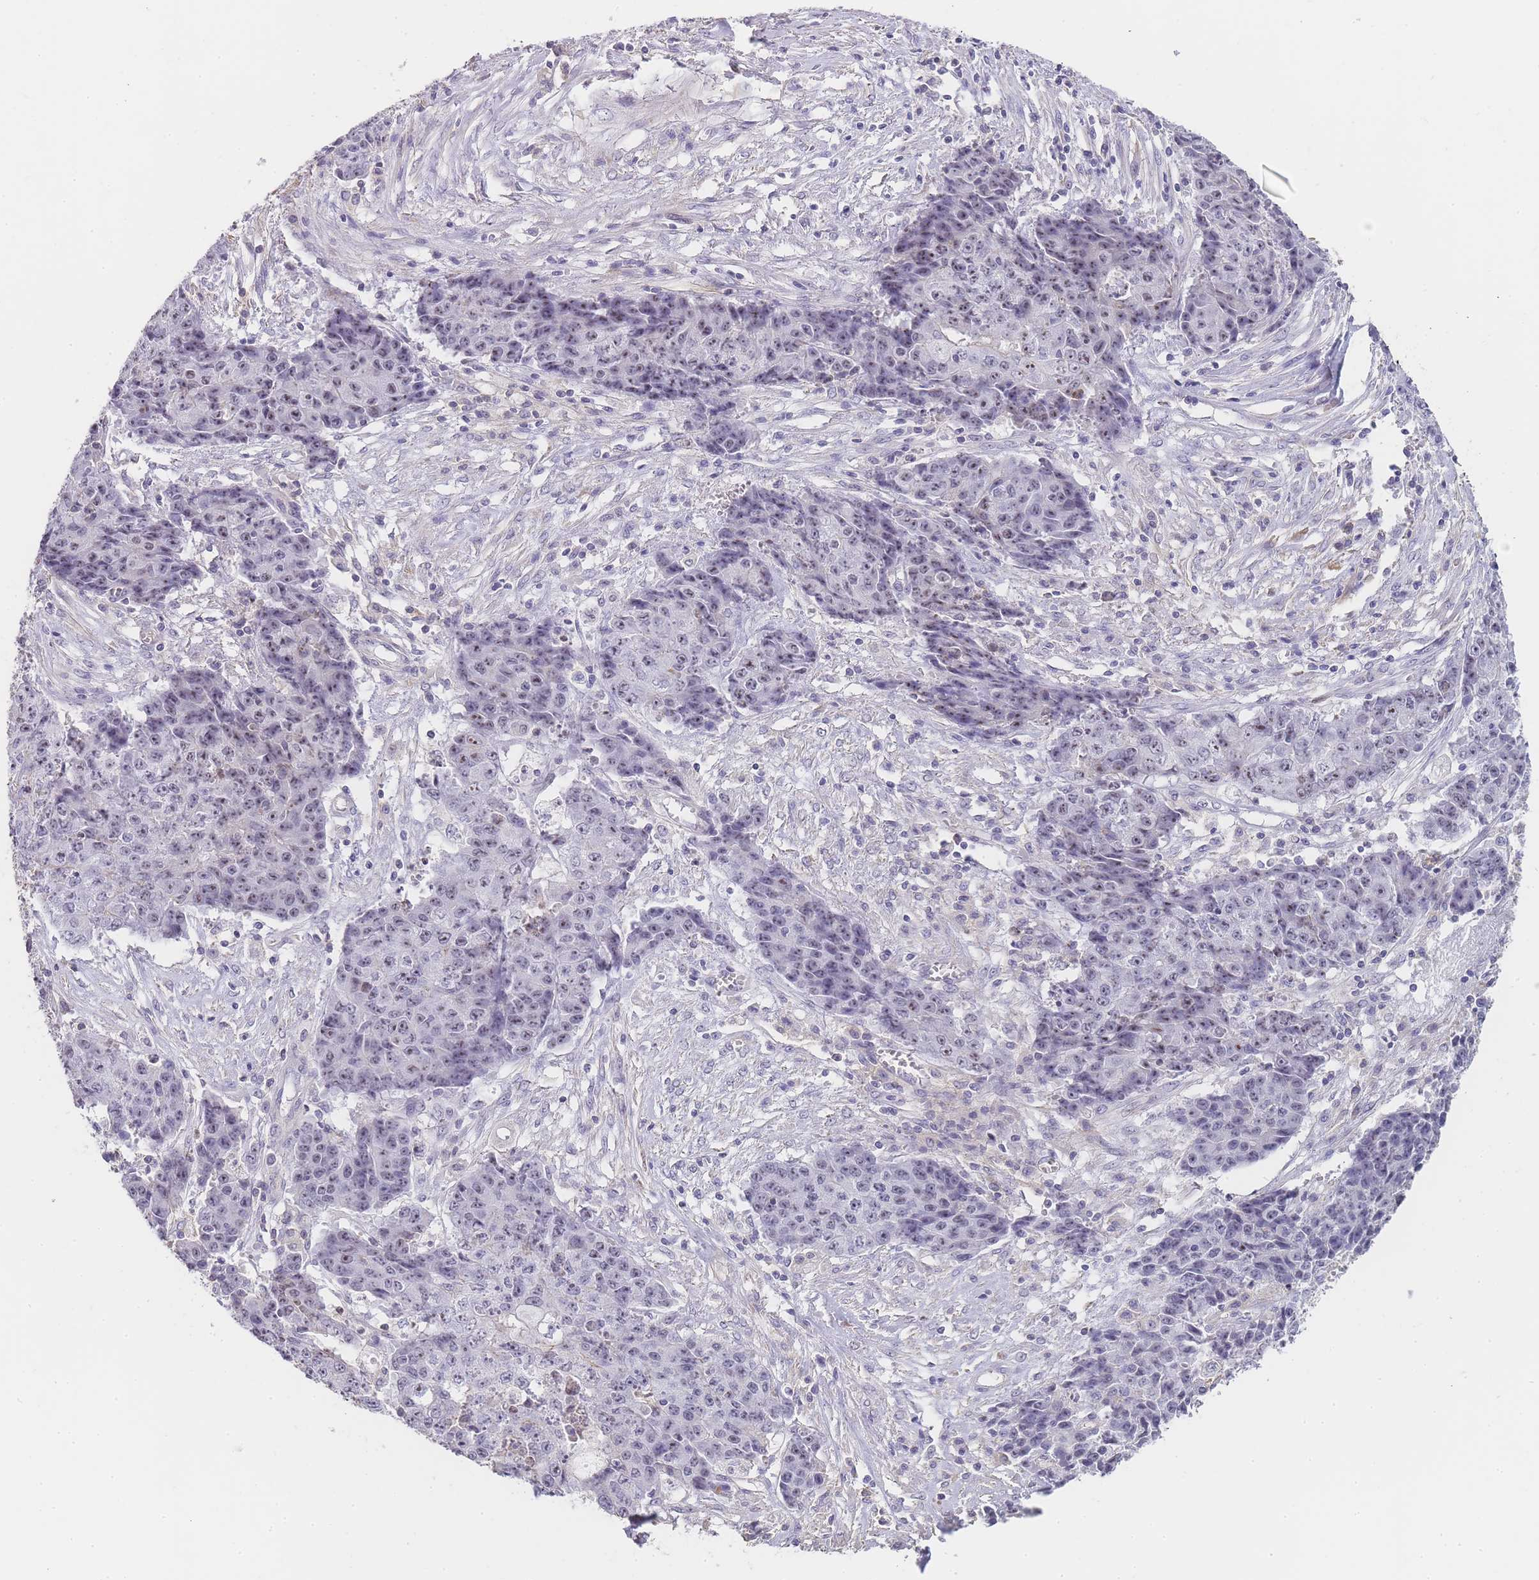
{"staining": {"intensity": "weak", "quantity": ">75%", "location": "nuclear"}, "tissue": "ovarian cancer", "cell_type": "Tumor cells", "image_type": "cancer", "snomed": [{"axis": "morphology", "description": "Carcinoma, endometroid"}, {"axis": "topography", "description": "Ovary"}], "caption": "A photomicrograph of ovarian cancer (endometroid carcinoma) stained for a protein displays weak nuclear brown staining in tumor cells.", "gene": "NOP14", "patient": {"sex": "female", "age": 42}}